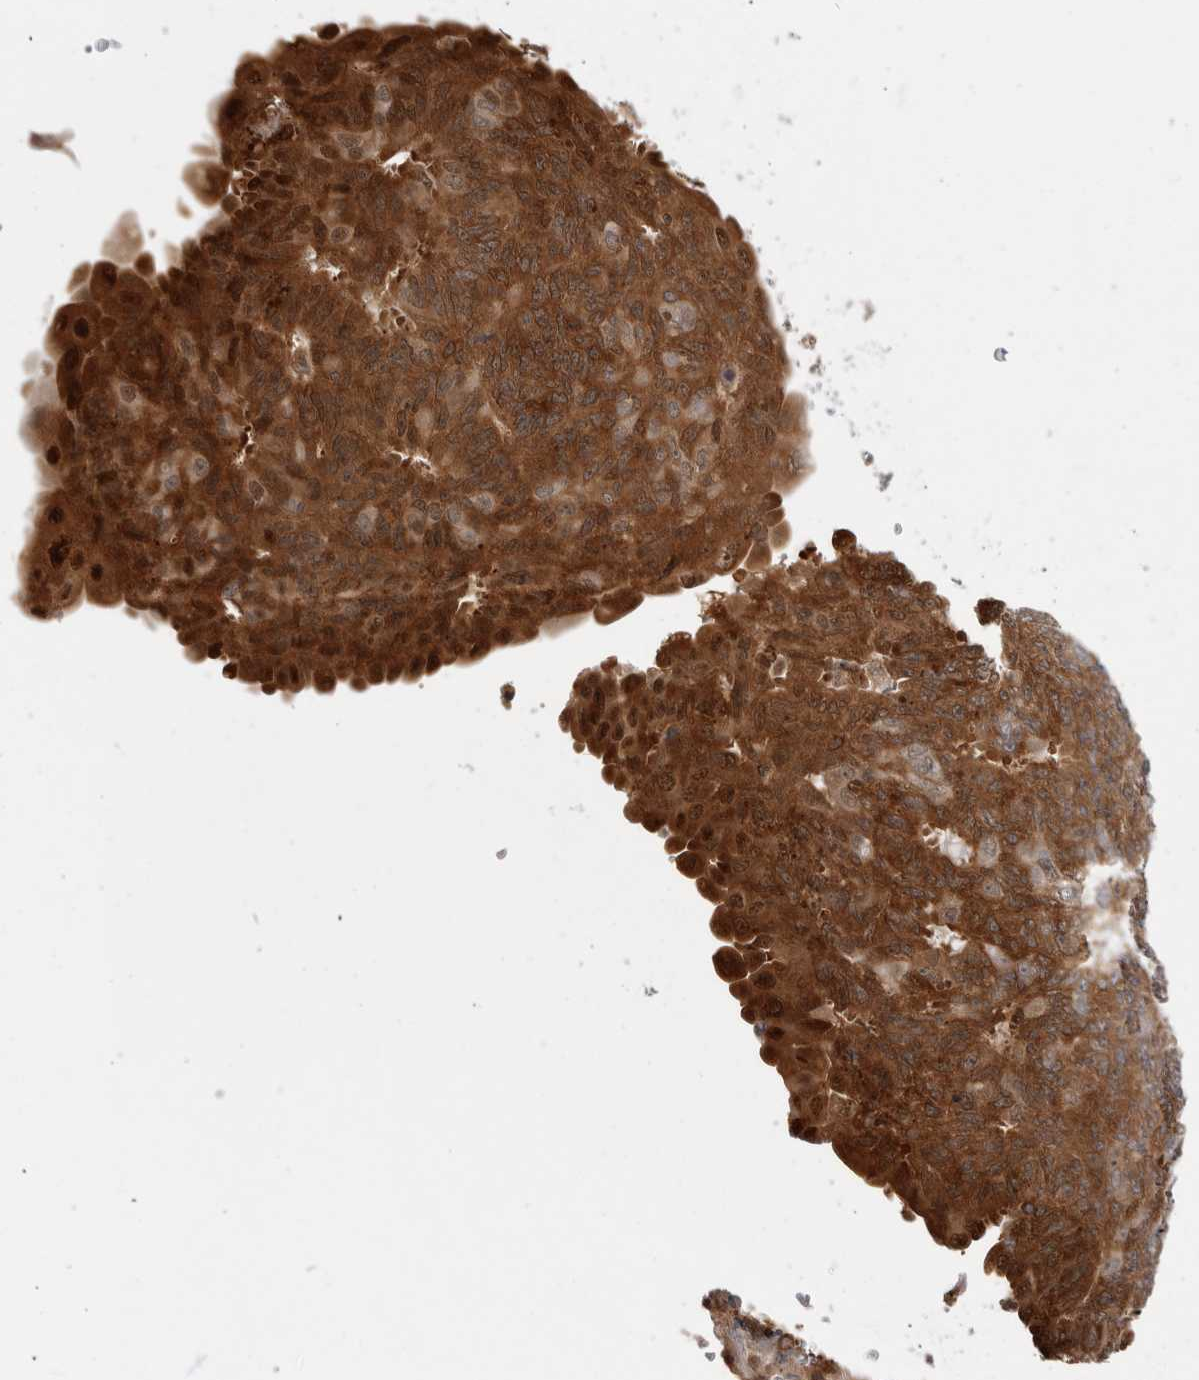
{"staining": {"intensity": "strong", "quantity": ">75%", "location": "cytoplasmic/membranous,nuclear"}, "tissue": "endometrial cancer", "cell_type": "Tumor cells", "image_type": "cancer", "snomed": [{"axis": "morphology", "description": "Adenocarcinoma, NOS"}, {"axis": "topography", "description": "Endometrium"}], "caption": "Immunohistochemical staining of endometrial cancer demonstrates high levels of strong cytoplasmic/membranous and nuclear protein expression in approximately >75% of tumor cells.", "gene": "ASTN2", "patient": {"sex": "female", "age": 32}}